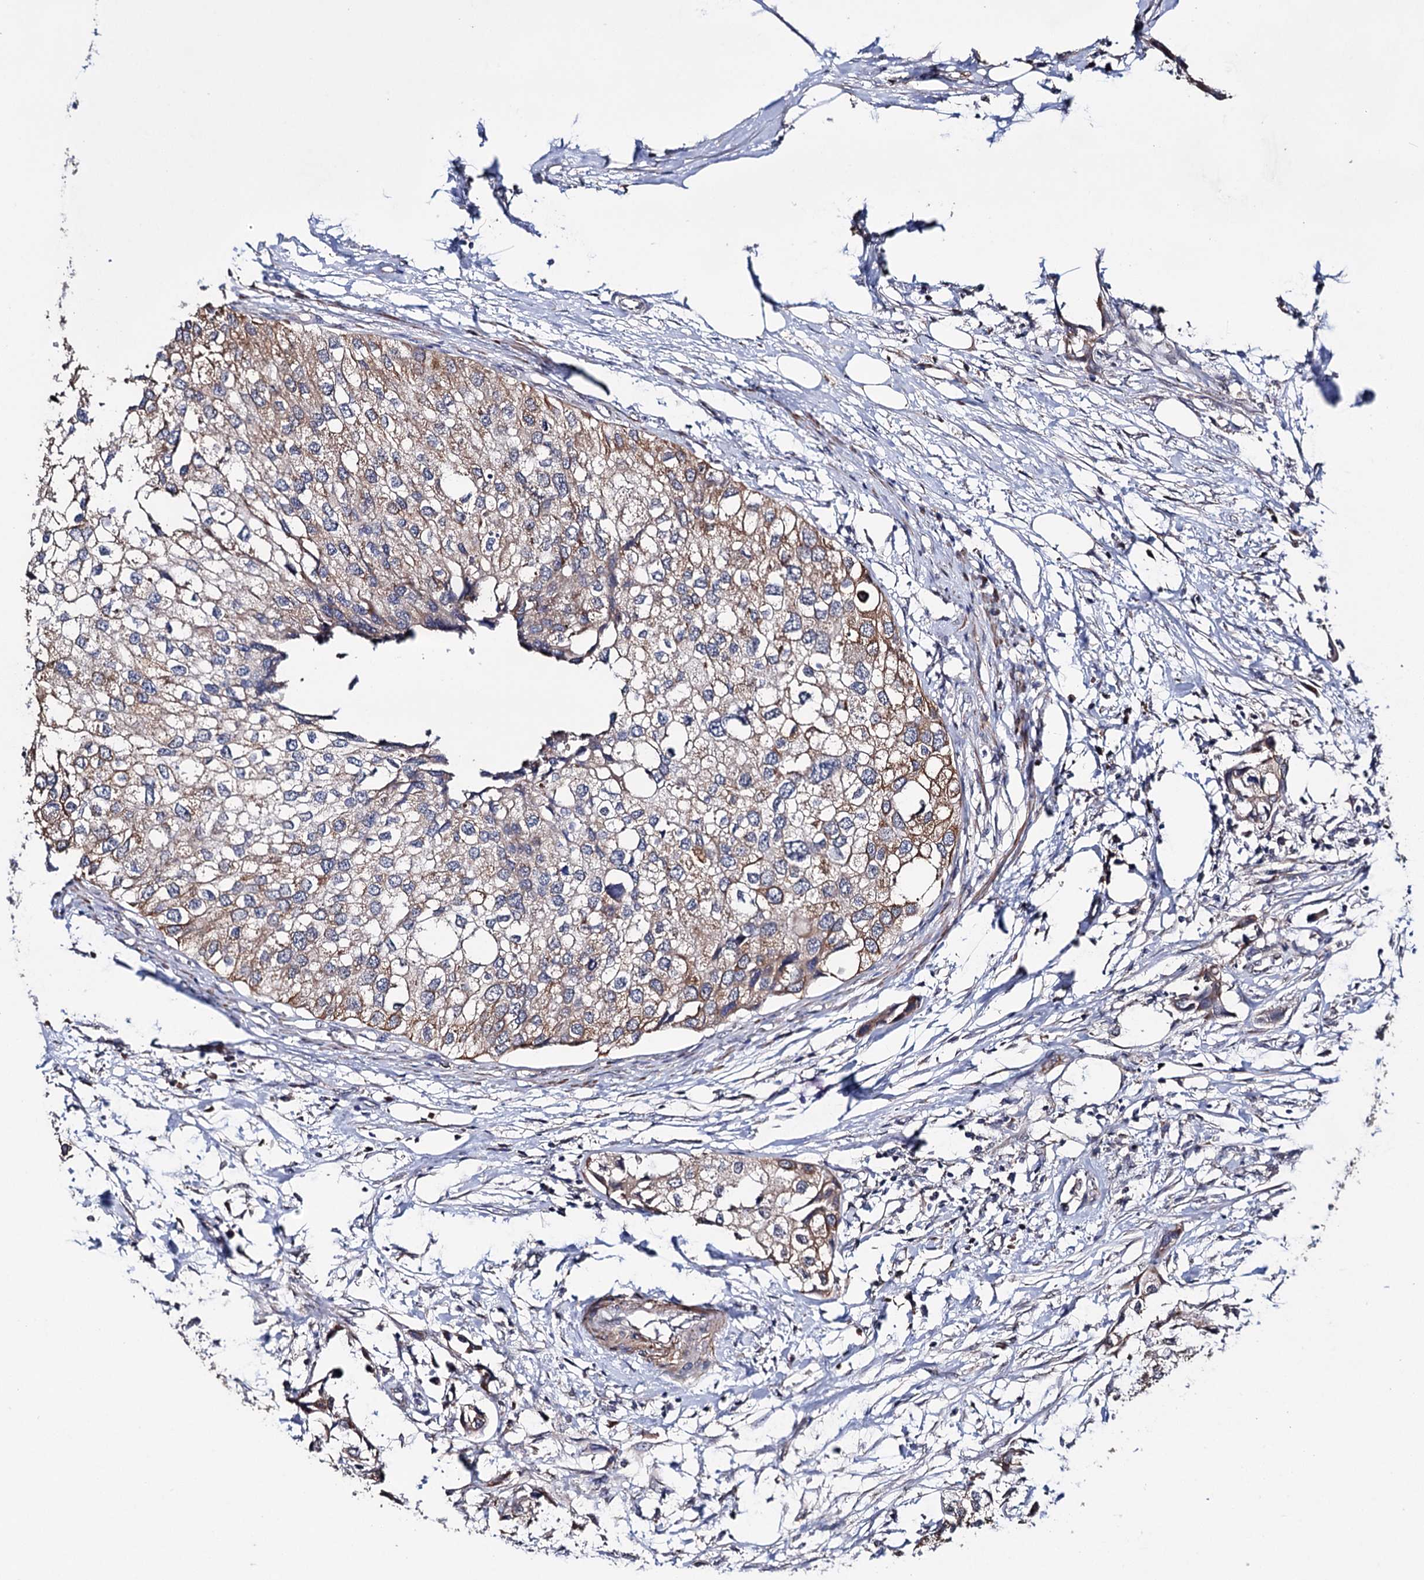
{"staining": {"intensity": "moderate", "quantity": ">75%", "location": "cytoplasmic/membranous"}, "tissue": "urothelial cancer", "cell_type": "Tumor cells", "image_type": "cancer", "snomed": [{"axis": "morphology", "description": "Urothelial carcinoma, High grade"}, {"axis": "topography", "description": "Urinary bladder"}], "caption": "Urothelial cancer stained for a protein (brown) reveals moderate cytoplasmic/membranous positive expression in approximately >75% of tumor cells.", "gene": "CLPB", "patient": {"sex": "male", "age": 64}}